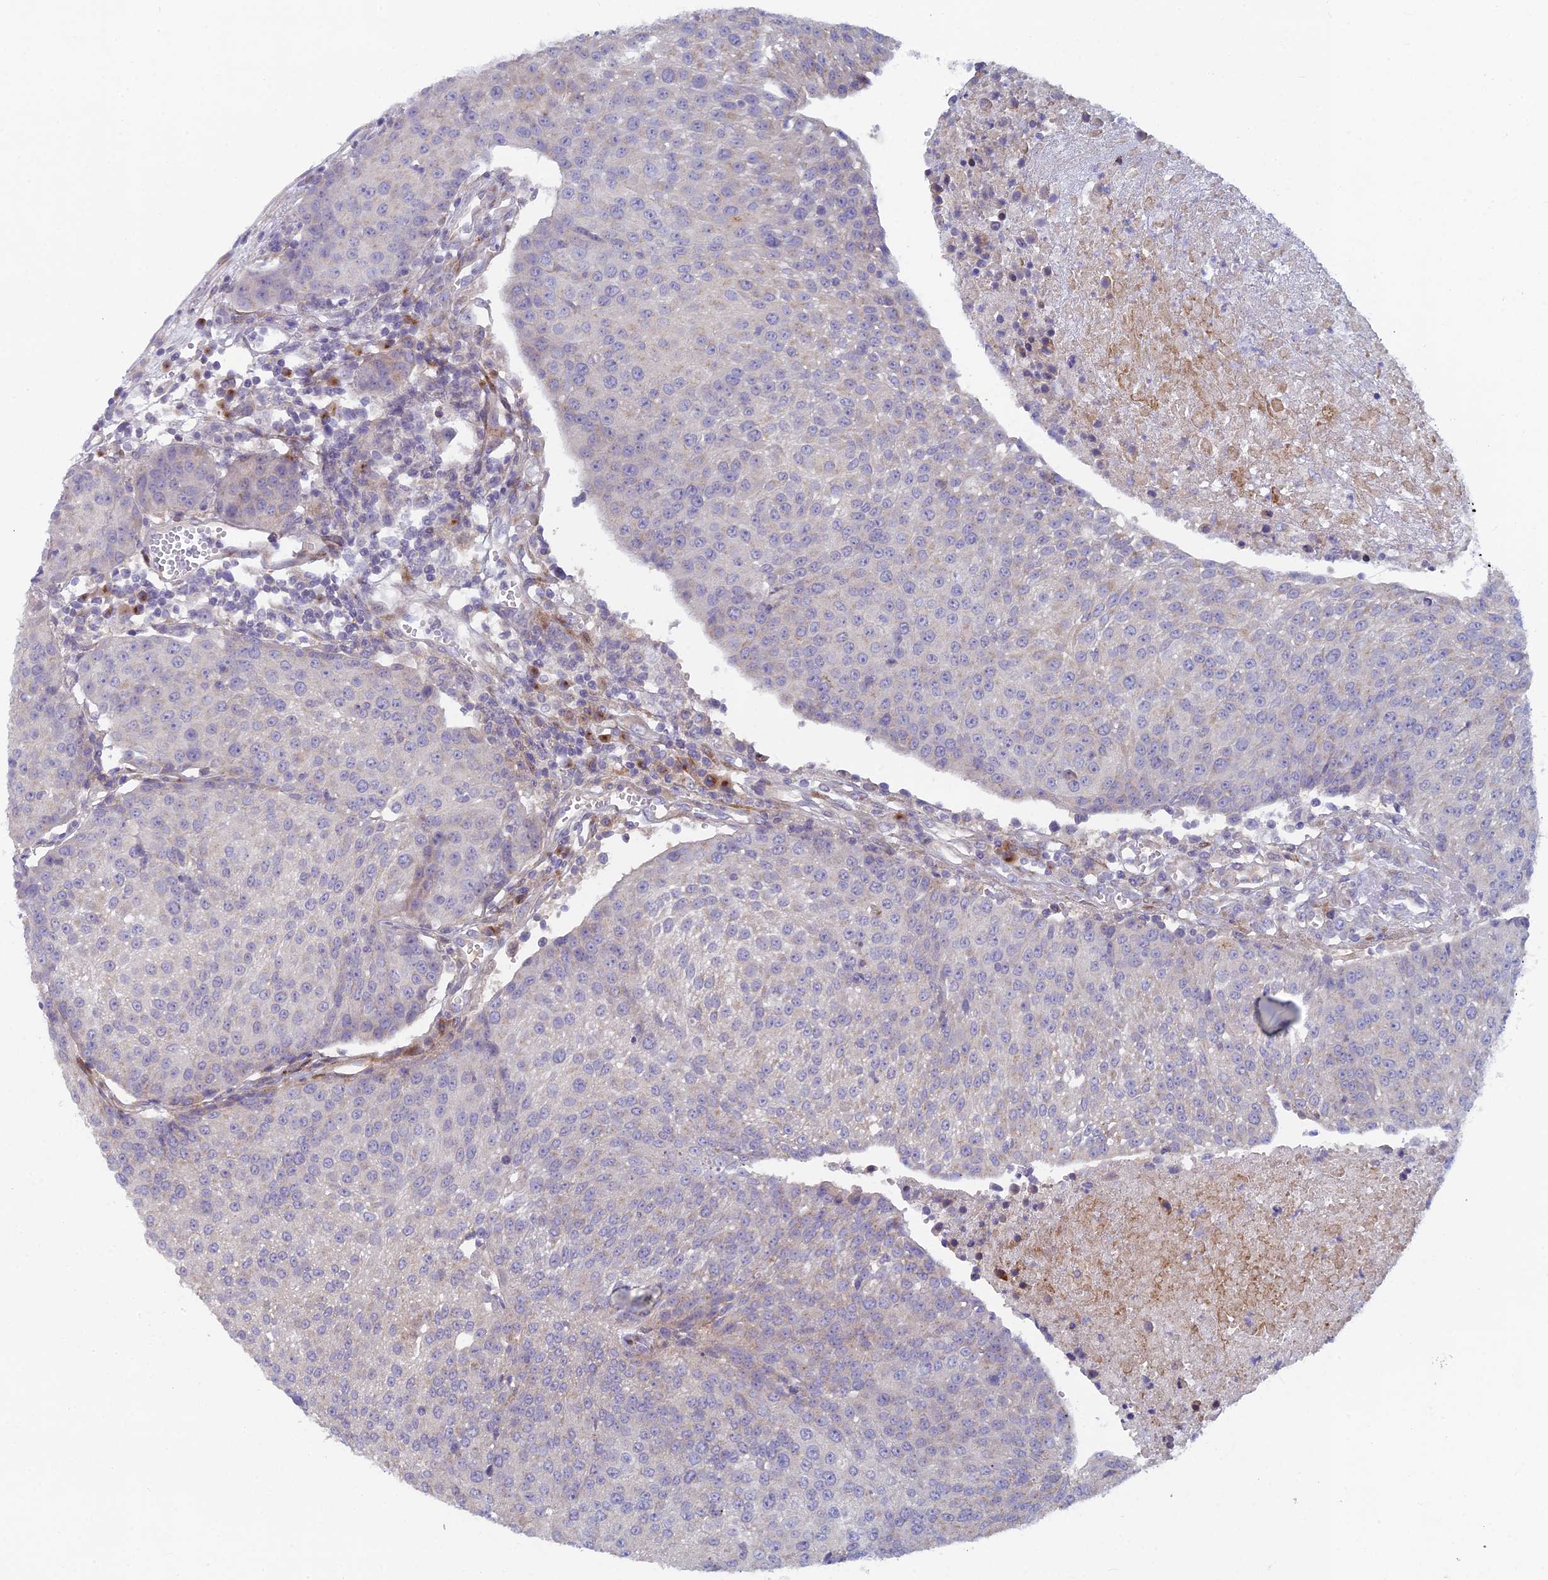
{"staining": {"intensity": "negative", "quantity": "none", "location": "none"}, "tissue": "urothelial cancer", "cell_type": "Tumor cells", "image_type": "cancer", "snomed": [{"axis": "morphology", "description": "Urothelial carcinoma, High grade"}, {"axis": "topography", "description": "Urinary bladder"}], "caption": "Human urothelial cancer stained for a protein using IHC demonstrates no expression in tumor cells.", "gene": "B9D2", "patient": {"sex": "female", "age": 85}}